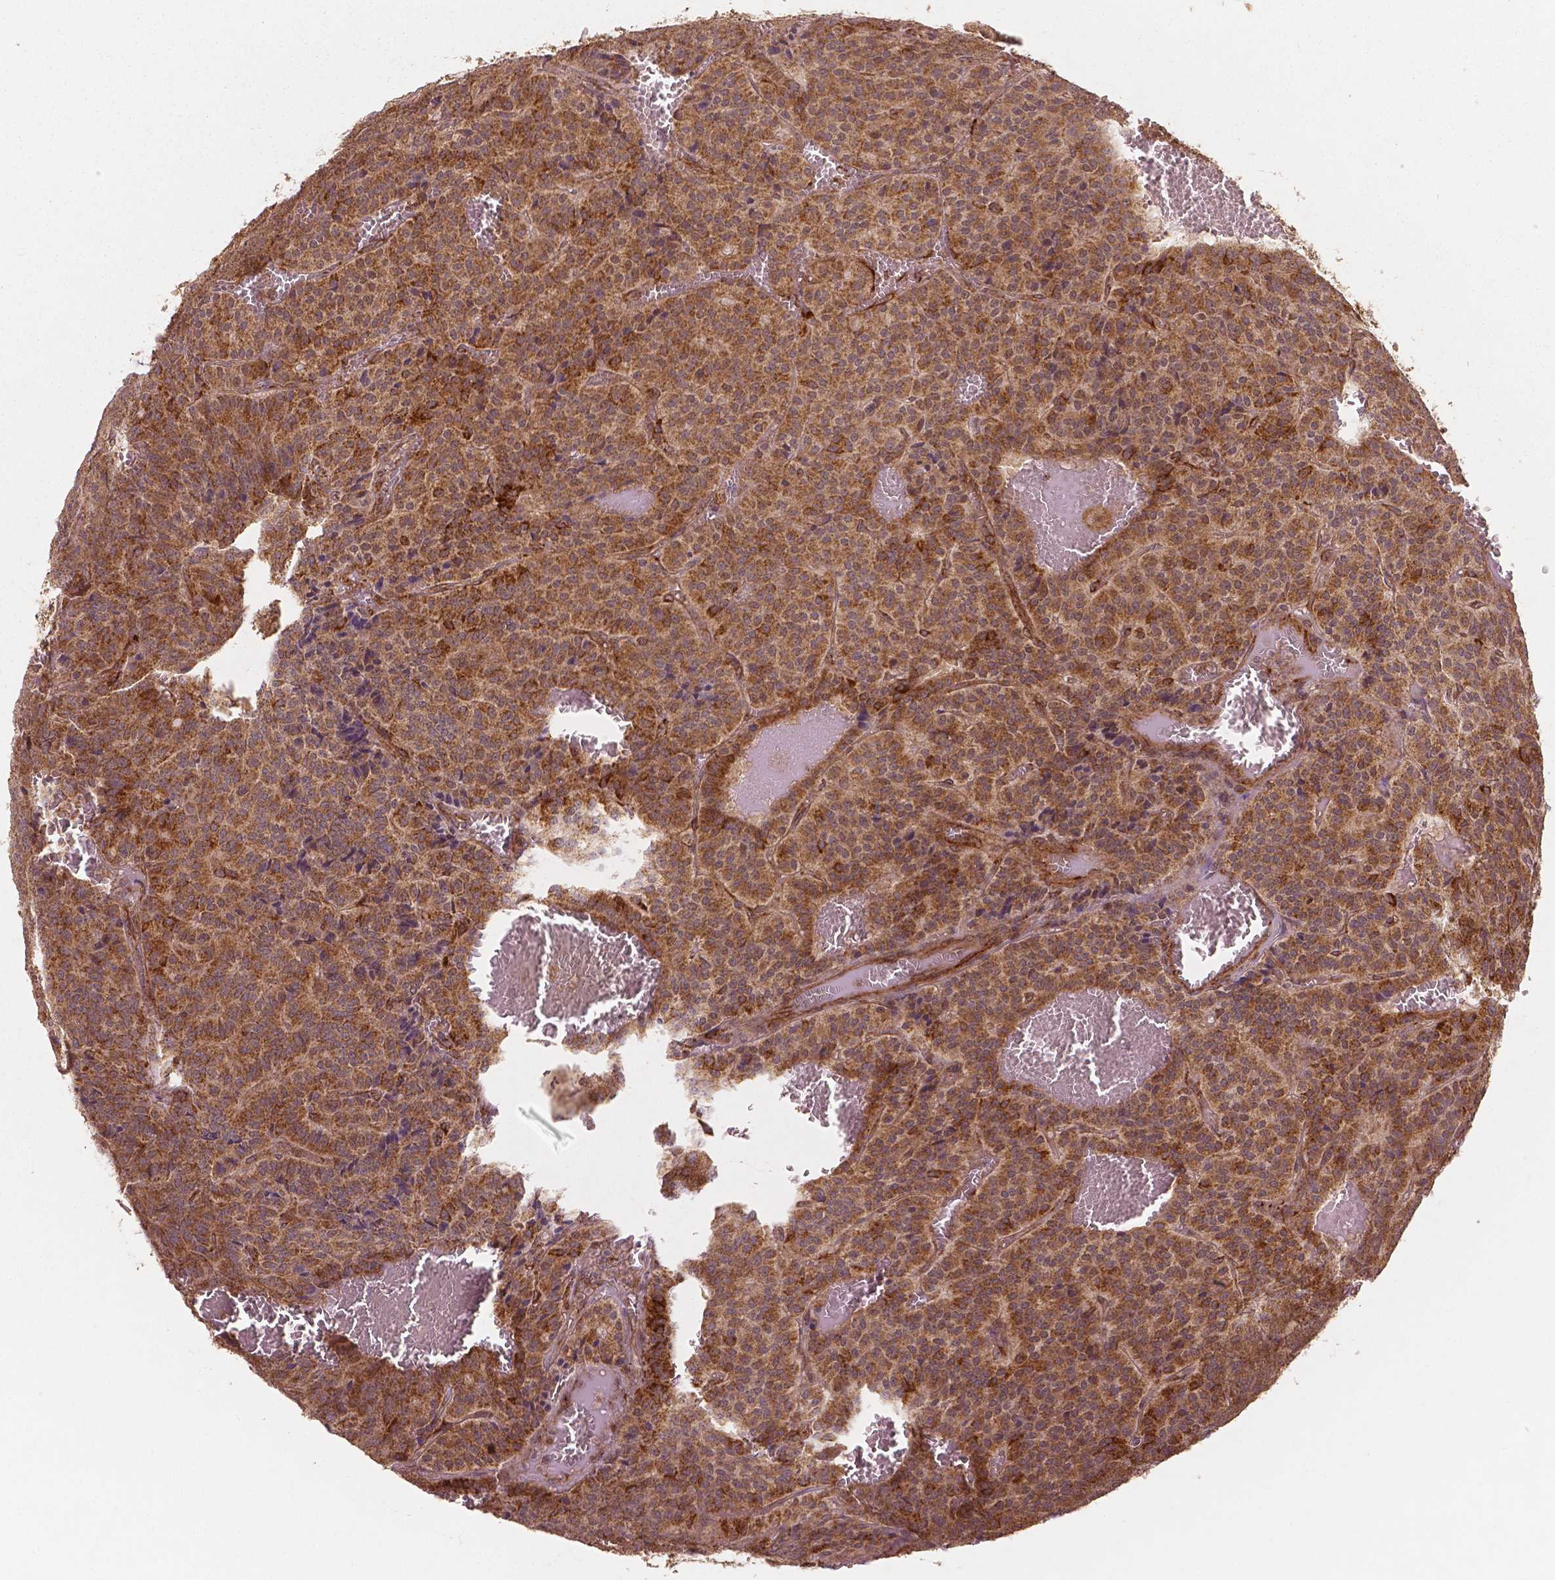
{"staining": {"intensity": "strong", "quantity": ">75%", "location": "cytoplasmic/membranous"}, "tissue": "carcinoid", "cell_type": "Tumor cells", "image_type": "cancer", "snomed": [{"axis": "morphology", "description": "Carcinoid, malignant, NOS"}, {"axis": "topography", "description": "Lung"}], "caption": "The immunohistochemical stain shows strong cytoplasmic/membranous positivity in tumor cells of malignant carcinoid tissue.", "gene": "PGAM5", "patient": {"sex": "male", "age": 70}}